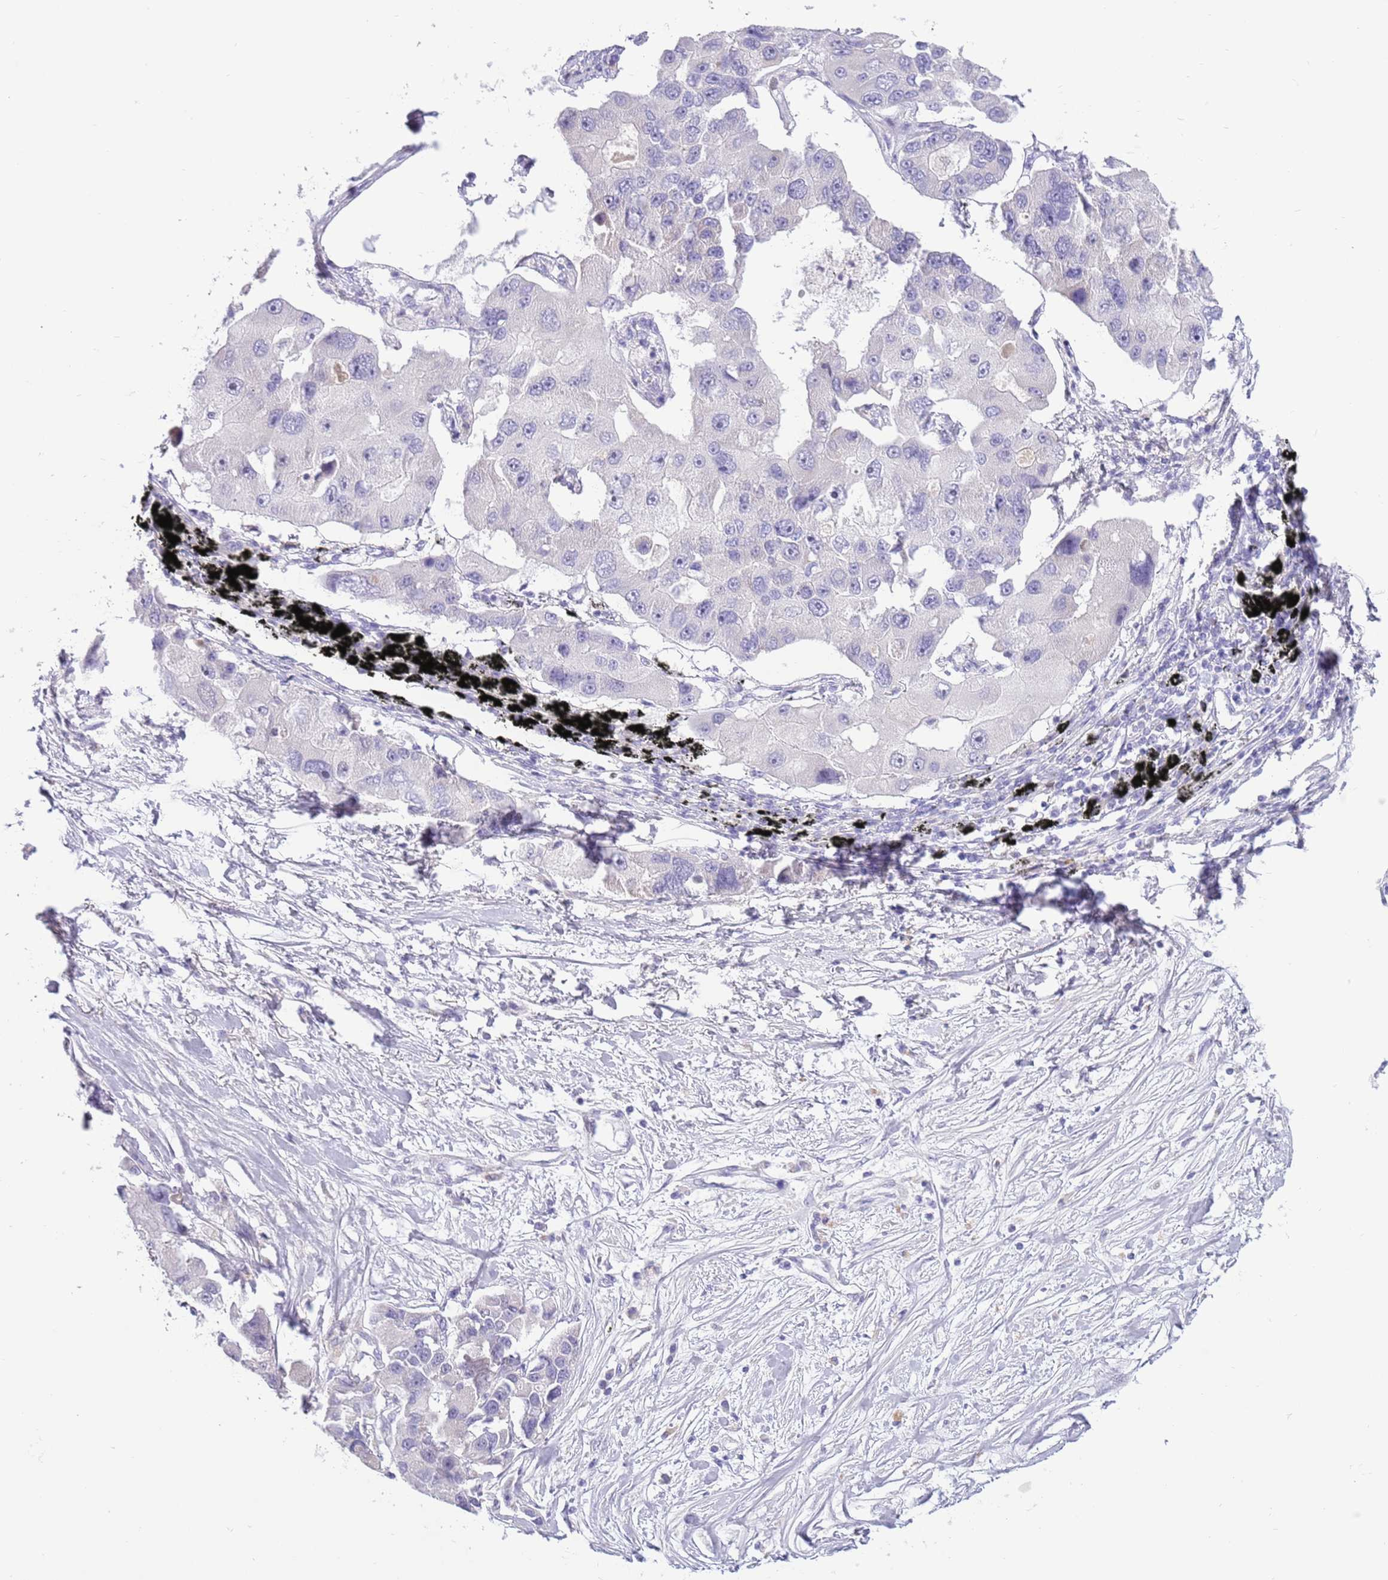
{"staining": {"intensity": "negative", "quantity": "none", "location": "none"}, "tissue": "lung cancer", "cell_type": "Tumor cells", "image_type": "cancer", "snomed": [{"axis": "morphology", "description": "Adenocarcinoma, NOS"}, {"axis": "topography", "description": "Lung"}], "caption": "Tumor cells are negative for protein expression in human lung cancer.", "gene": "TOX2", "patient": {"sex": "female", "age": 54}}